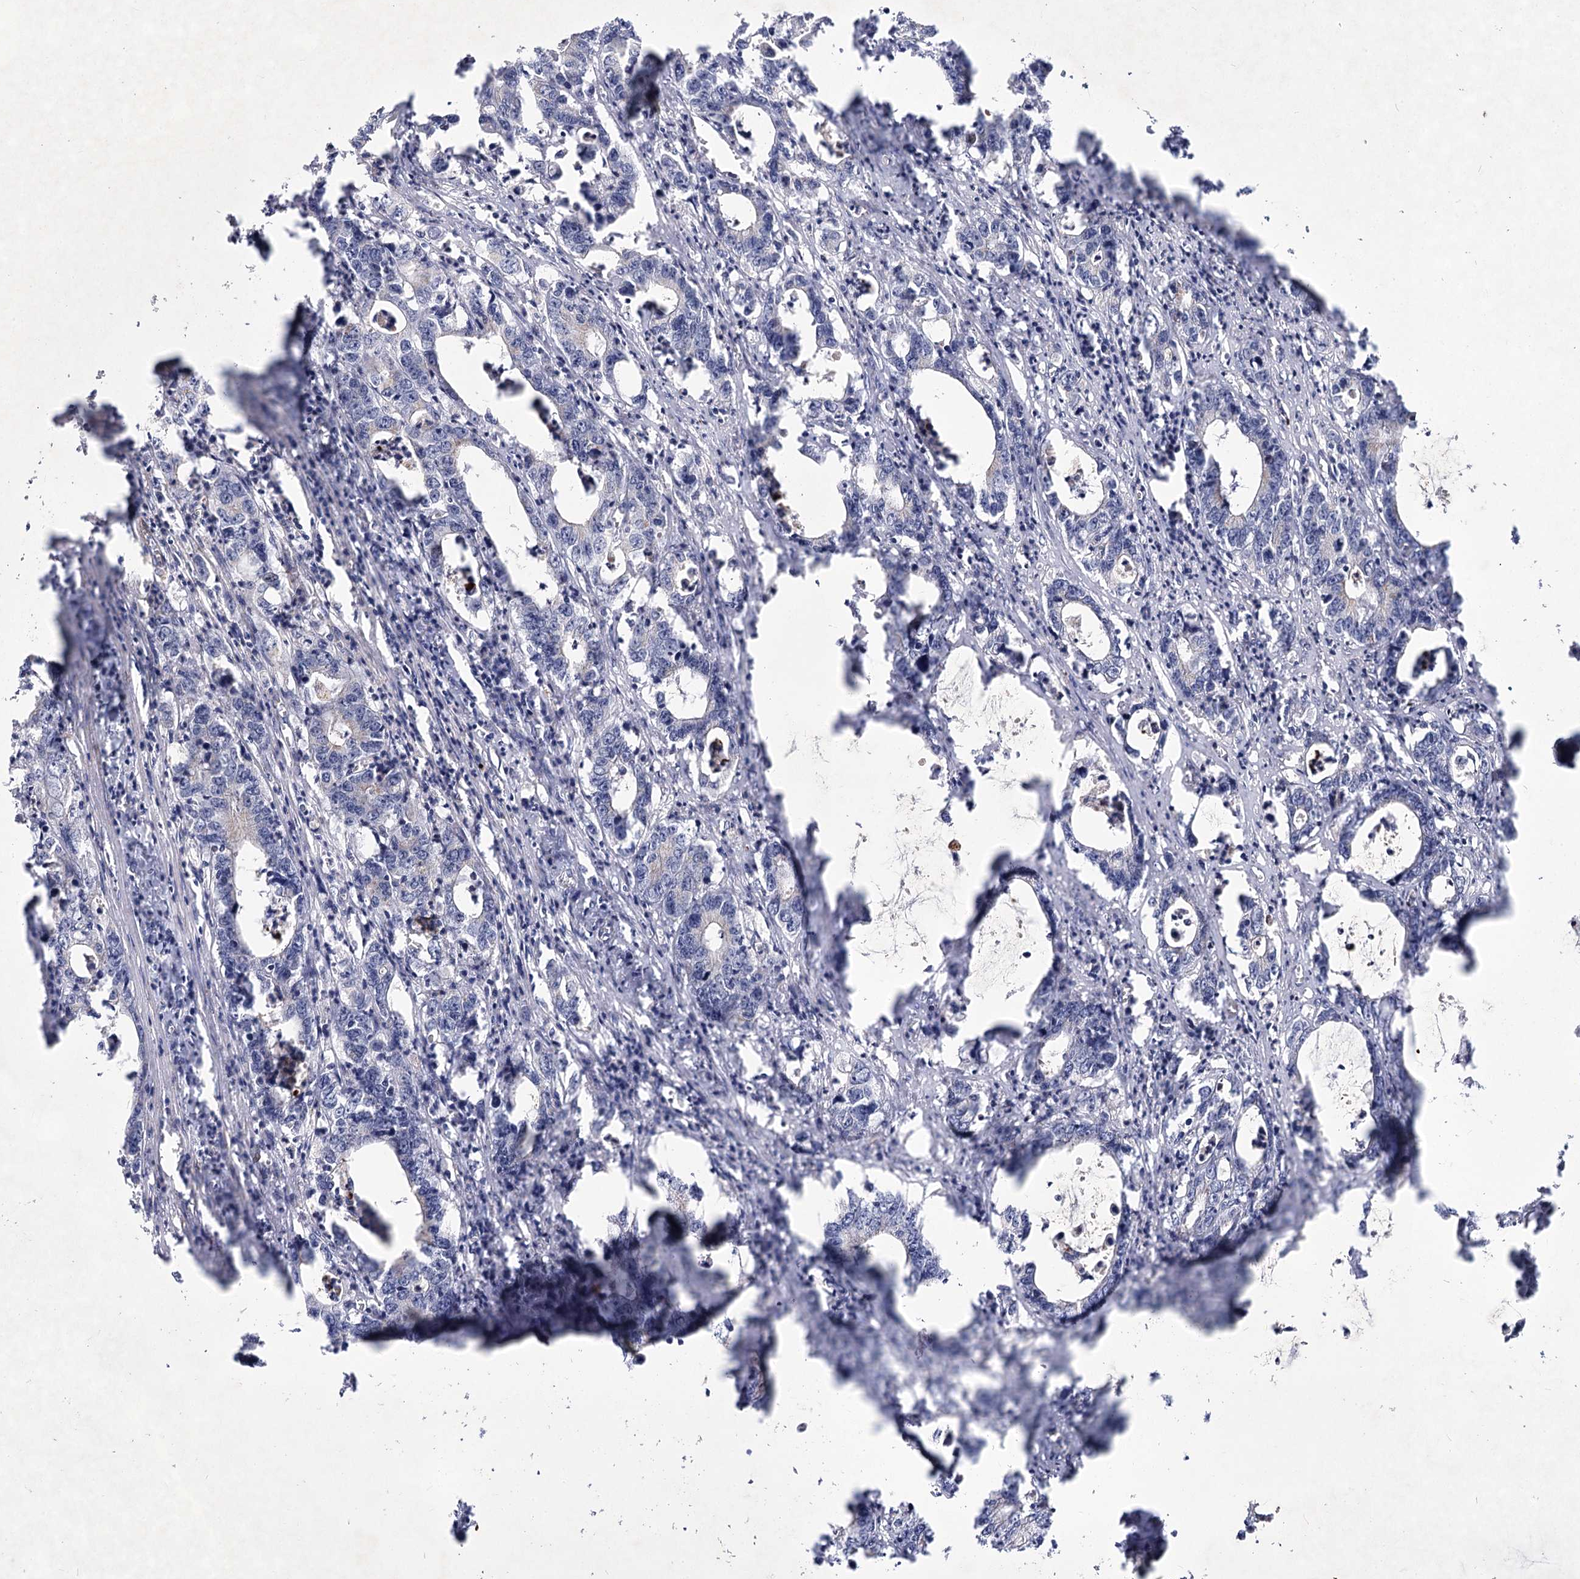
{"staining": {"intensity": "negative", "quantity": "none", "location": "none"}, "tissue": "colorectal cancer", "cell_type": "Tumor cells", "image_type": "cancer", "snomed": [{"axis": "morphology", "description": "Adenocarcinoma, NOS"}, {"axis": "topography", "description": "Colon"}], "caption": "Tumor cells are negative for protein expression in human colorectal cancer (adenocarcinoma). (Brightfield microscopy of DAB (3,3'-diaminobenzidine) IHC at high magnification).", "gene": "ATL2", "patient": {"sex": "female", "age": 75}}